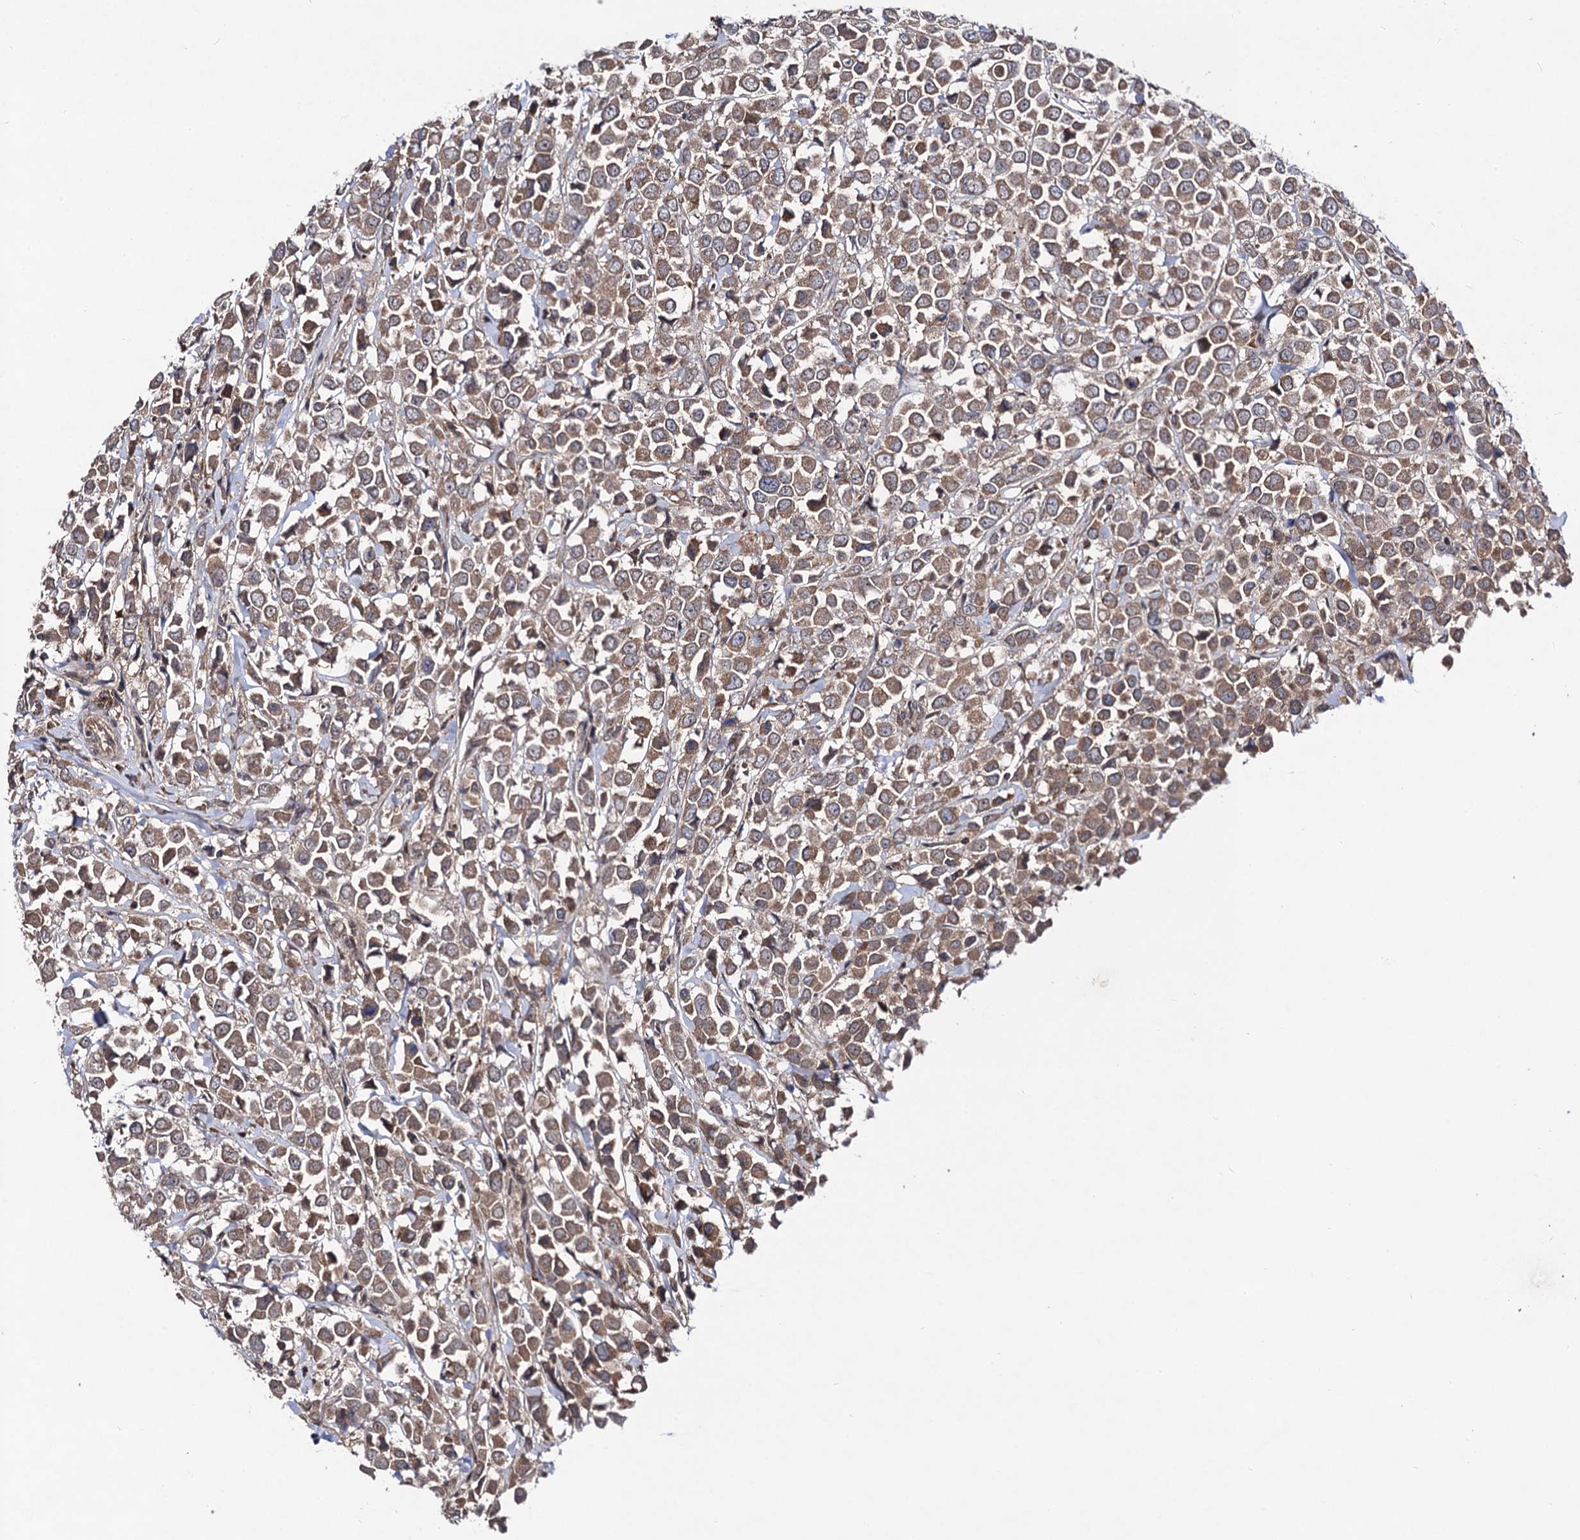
{"staining": {"intensity": "moderate", "quantity": ">75%", "location": "cytoplasmic/membranous"}, "tissue": "breast cancer", "cell_type": "Tumor cells", "image_type": "cancer", "snomed": [{"axis": "morphology", "description": "Duct carcinoma"}, {"axis": "topography", "description": "Breast"}], "caption": "Moderate cytoplasmic/membranous protein expression is seen in about >75% of tumor cells in breast cancer. (DAB IHC, brown staining for protein, blue staining for nuclei).", "gene": "KXD1", "patient": {"sex": "female", "age": 61}}